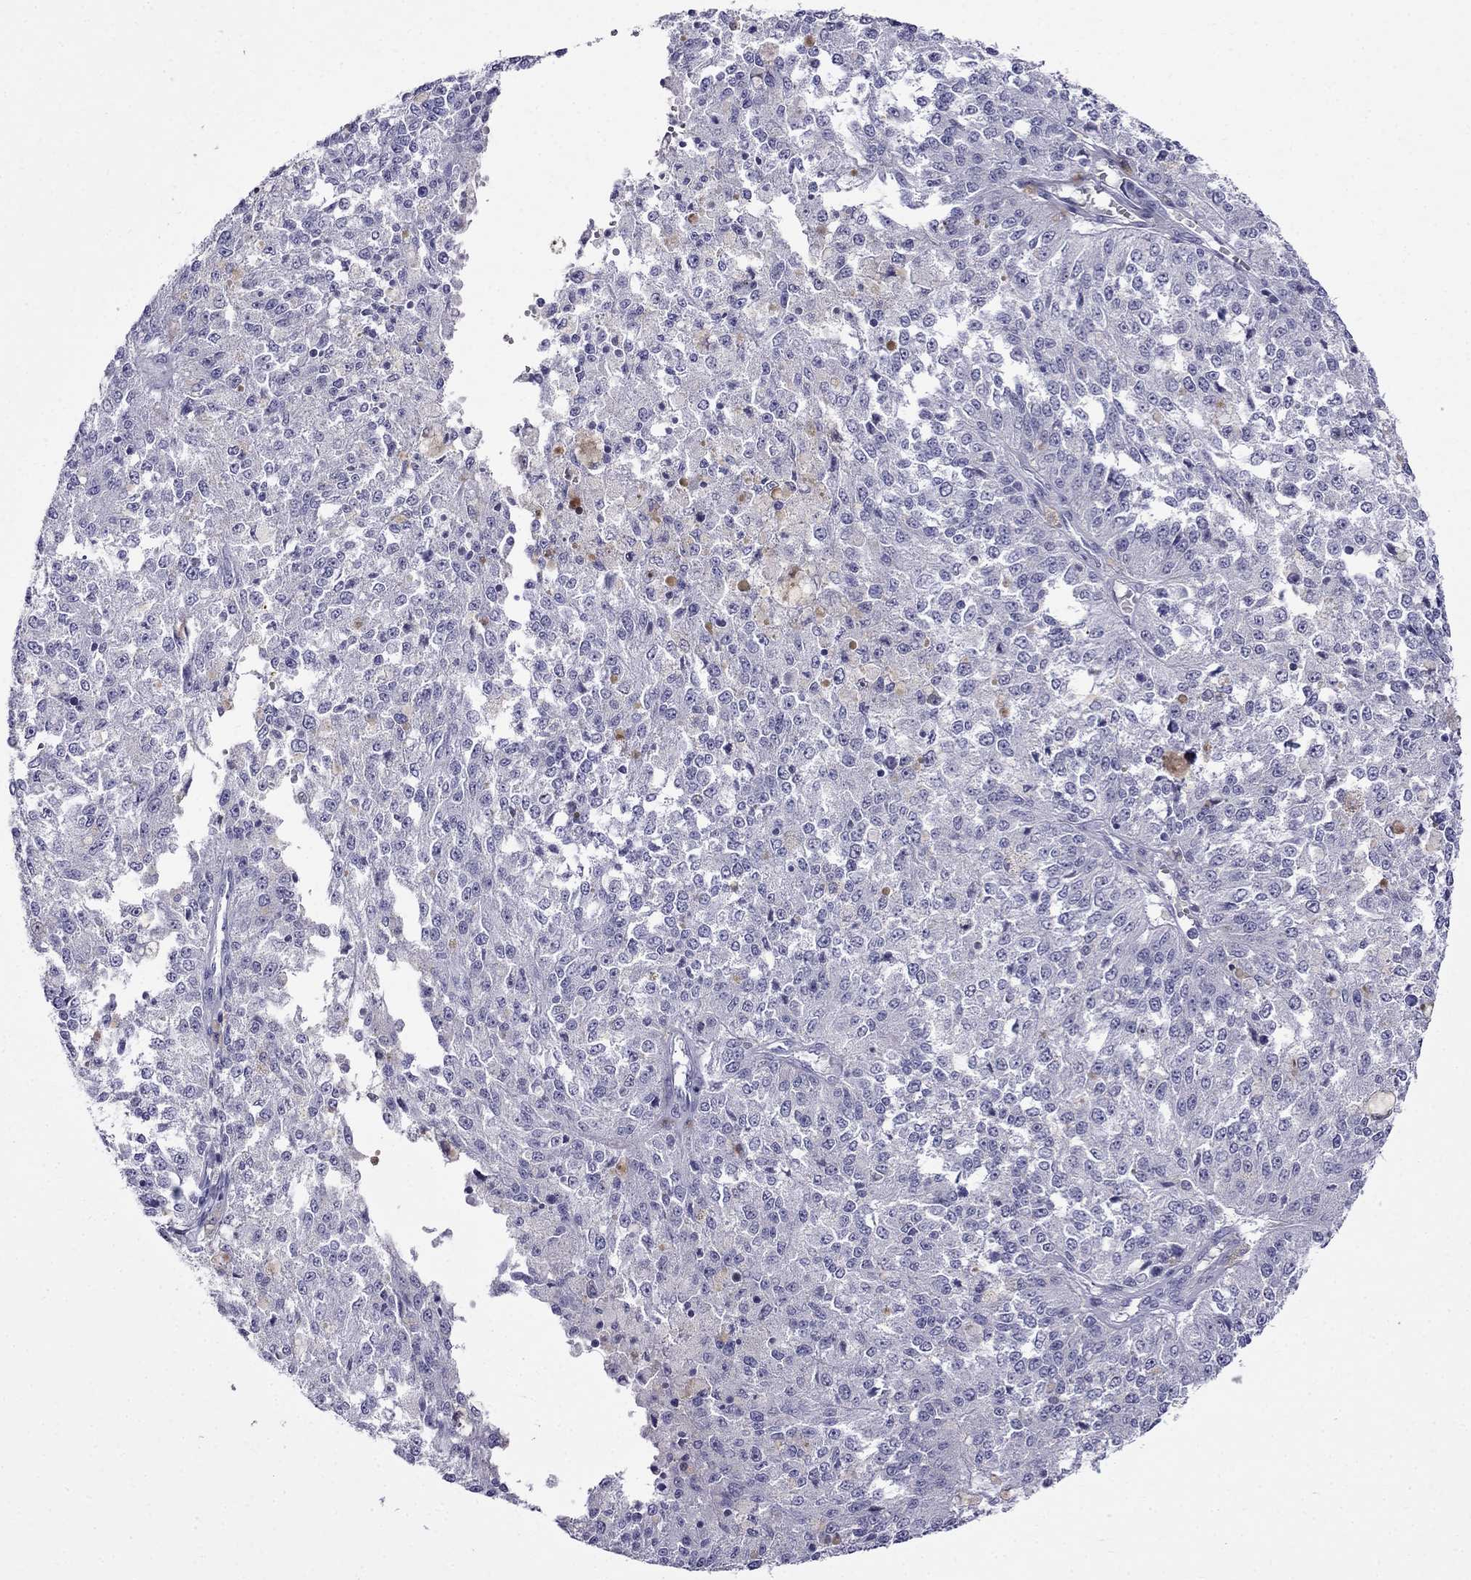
{"staining": {"intensity": "negative", "quantity": "none", "location": "none"}, "tissue": "melanoma", "cell_type": "Tumor cells", "image_type": "cancer", "snomed": [{"axis": "morphology", "description": "Malignant melanoma, Metastatic site"}, {"axis": "topography", "description": "Lymph node"}], "caption": "This micrograph is of melanoma stained with immunohistochemistry (IHC) to label a protein in brown with the nuclei are counter-stained blue. There is no staining in tumor cells.", "gene": "MGP", "patient": {"sex": "female", "age": 64}}